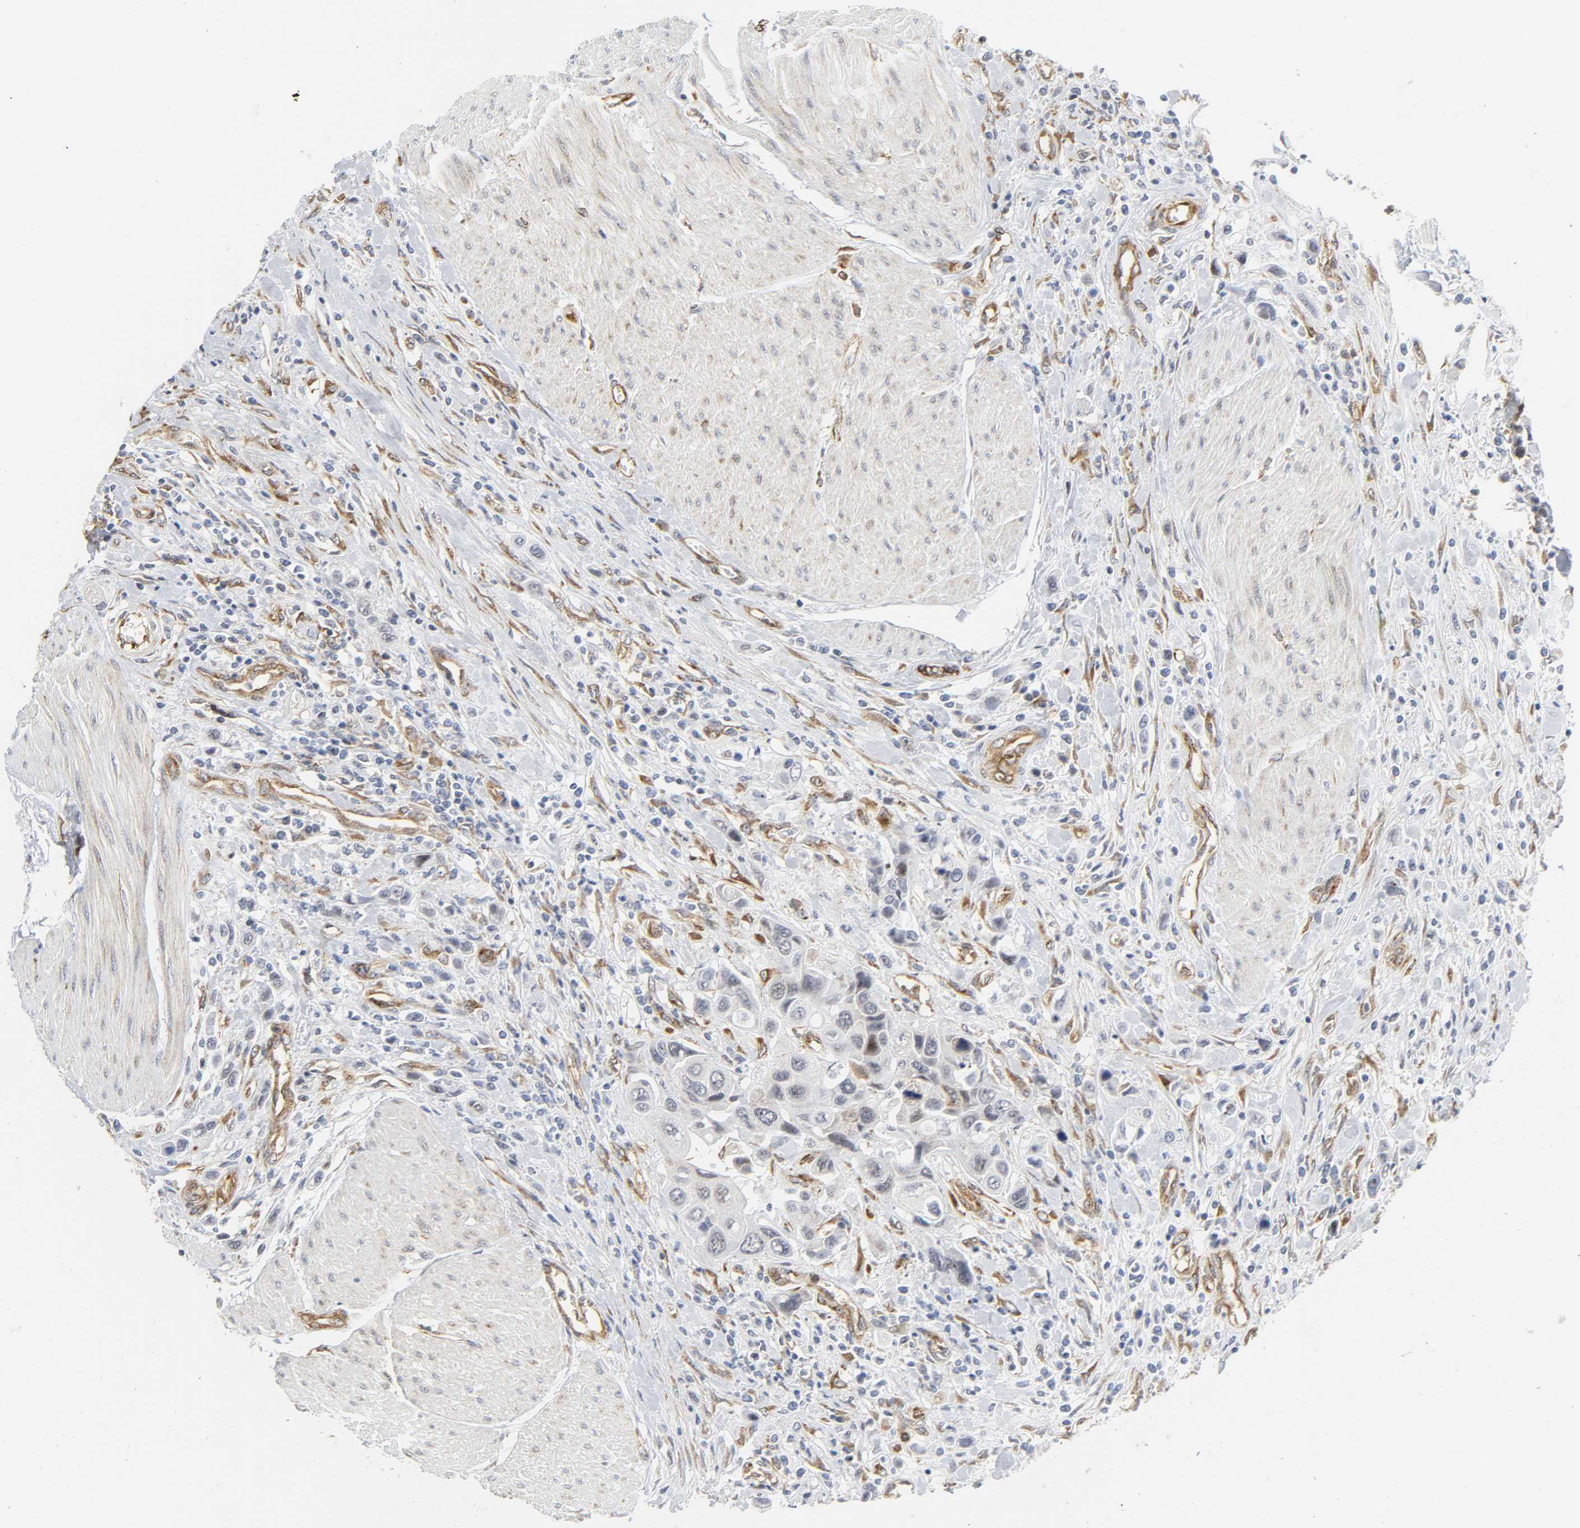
{"staining": {"intensity": "negative", "quantity": "none", "location": "none"}, "tissue": "urothelial cancer", "cell_type": "Tumor cells", "image_type": "cancer", "snomed": [{"axis": "morphology", "description": "Urothelial carcinoma, High grade"}, {"axis": "topography", "description": "Urinary bladder"}], "caption": "High magnification brightfield microscopy of urothelial cancer stained with DAB (3,3'-diaminobenzidine) (brown) and counterstained with hematoxylin (blue): tumor cells show no significant staining.", "gene": "DOCK1", "patient": {"sex": "male", "age": 50}}